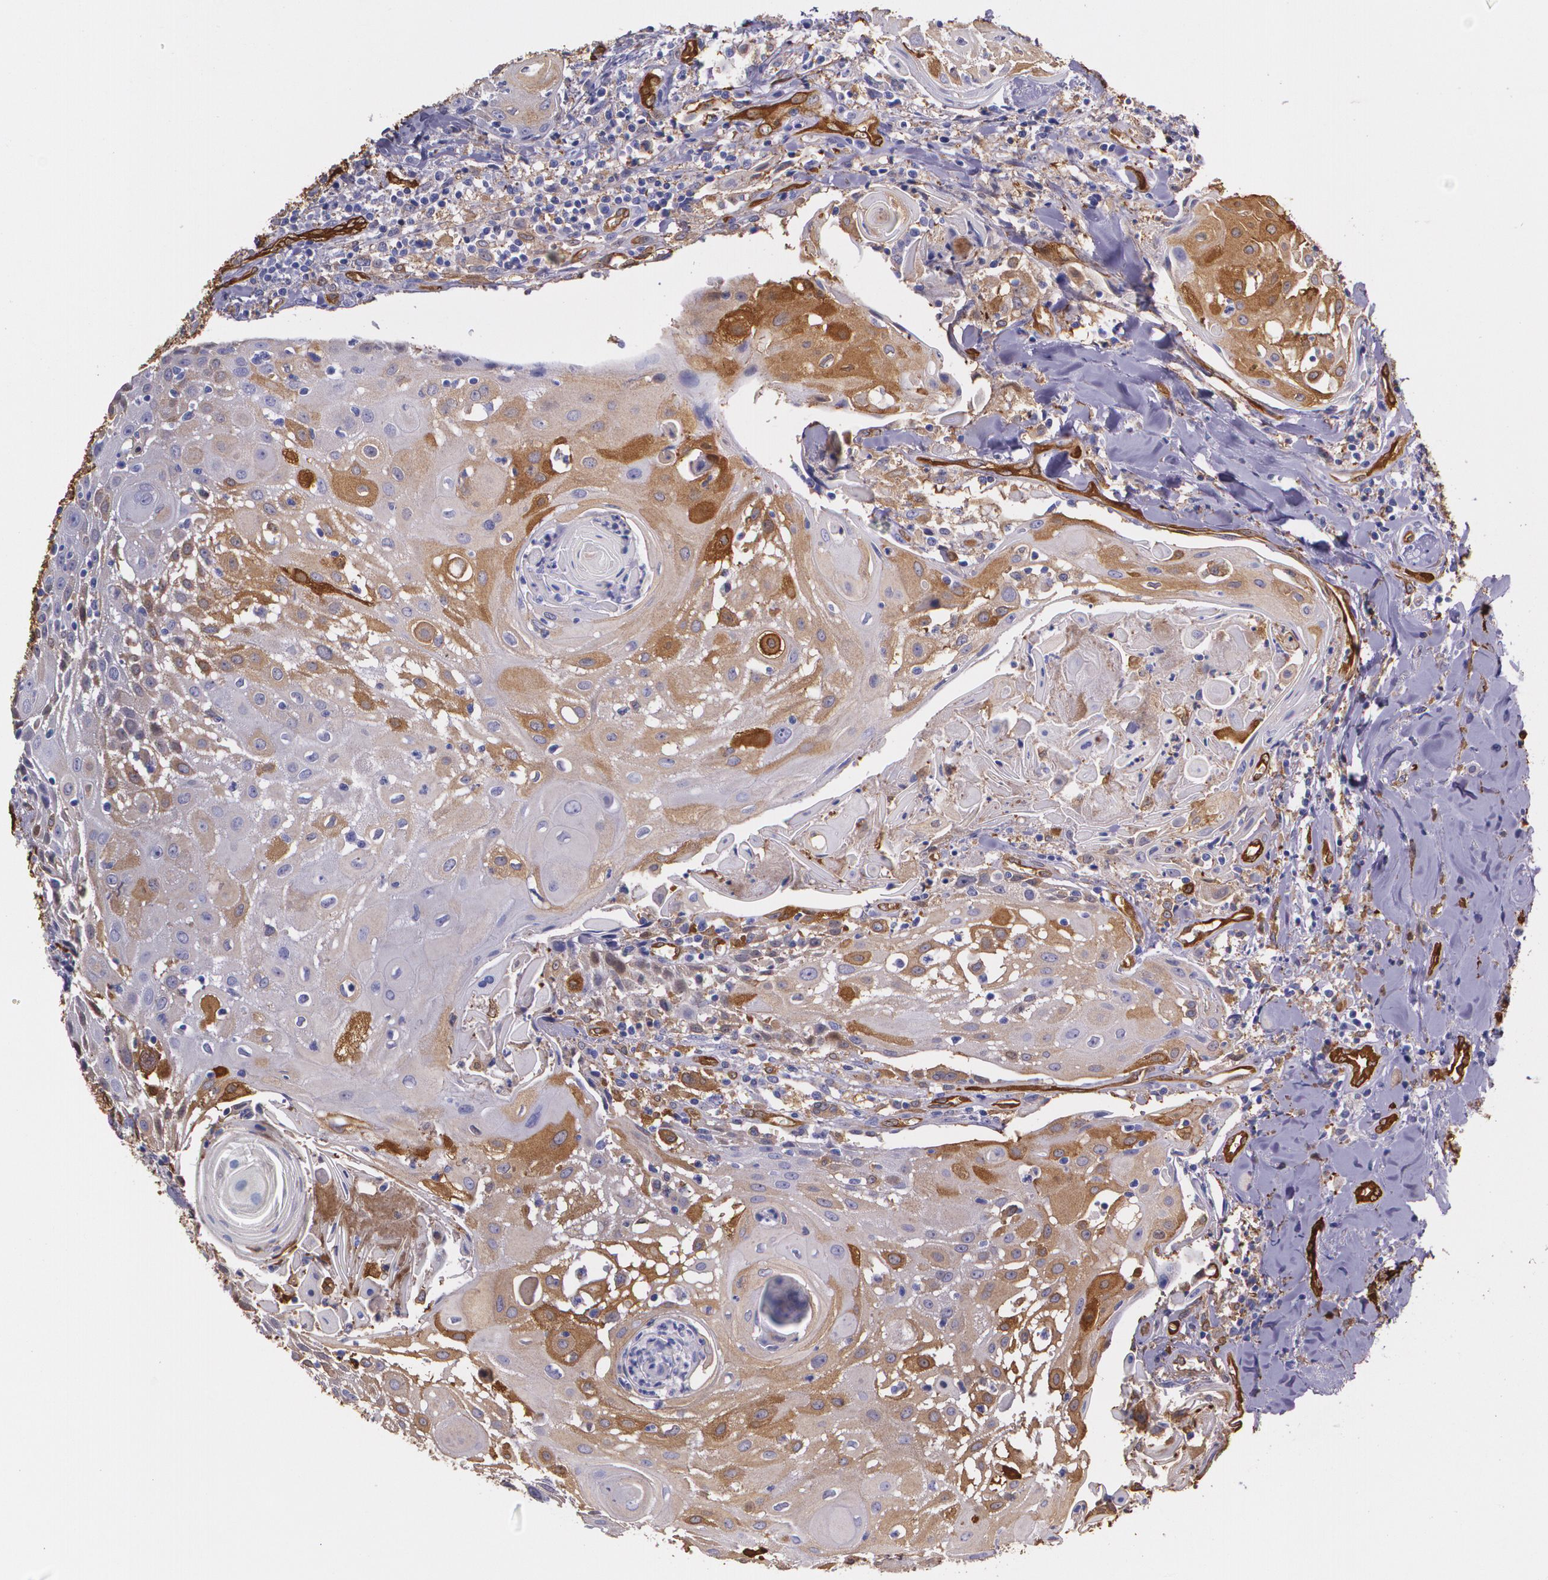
{"staining": {"intensity": "moderate", "quantity": "<25%", "location": "cytoplasmic/membranous"}, "tissue": "head and neck cancer", "cell_type": "Tumor cells", "image_type": "cancer", "snomed": [{"axis": "morphology", "description": "Squamous cell carcinoma, NOS"}, {"axis": "topography", "description": "Oral tissue"}, {"axis": "topography", "description": "Head-Neck"}], "caption": "Immunohistochemistry (IHC) image of squamous cell carcinoma (head and neck) stained for a protein (brown), which displays low levels of moderate cytoplasmic/membranous positivity in approximately <25% of tumor cells.", "gene": "MMP2", "patient": {"sex": "female", "age": 82}}